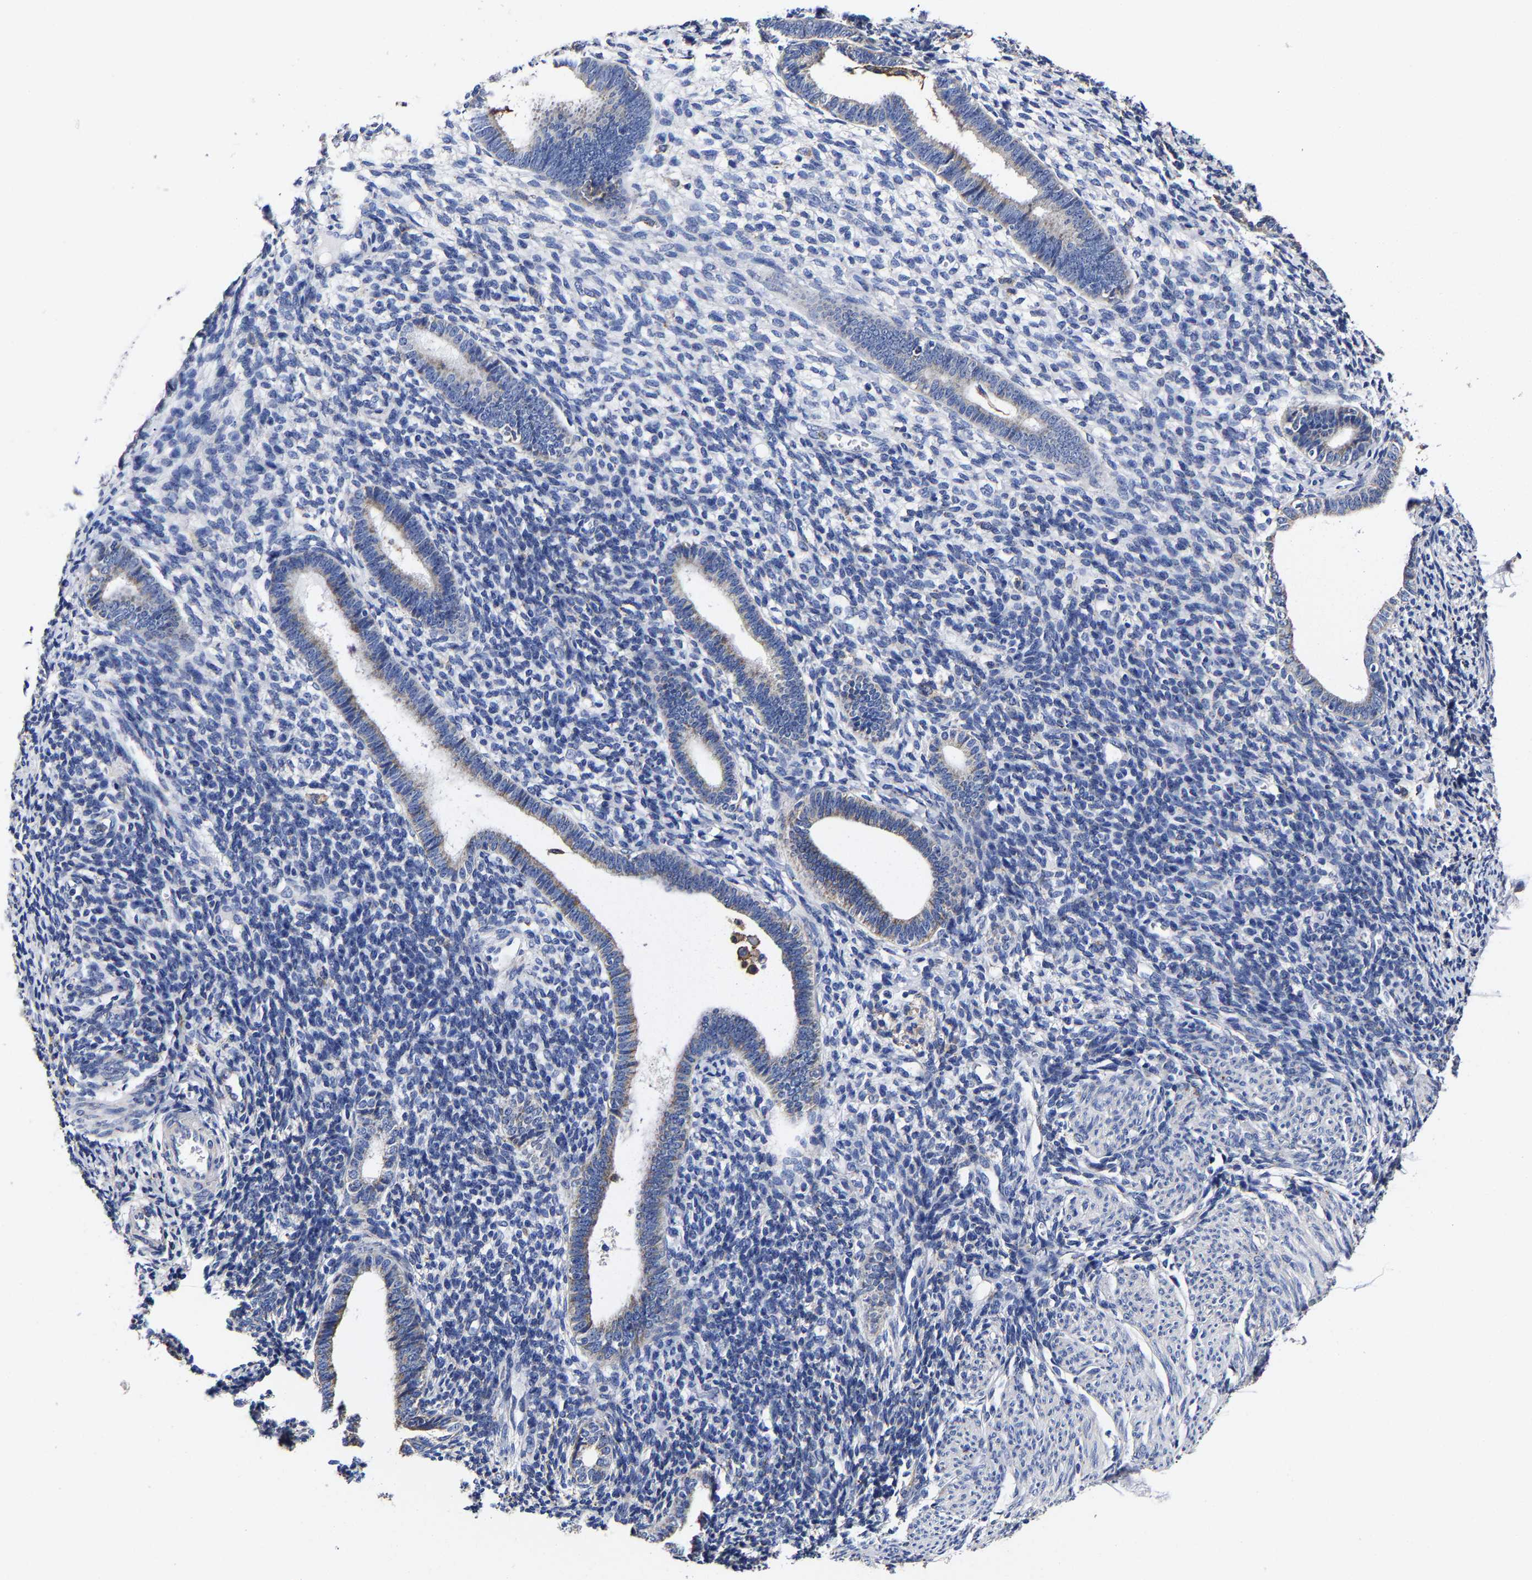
{"staining": {"intensity": "negative", "quantity": "none", "location": "none"}, "tissue": "endometrium", "cell_type": "Cells in endometrial stroma", "image_type": "normal", "snomed": [{"axis": "morphology", "description": "Normal tissue, NOS"}, {"axis": "morphology", "description": "Adenocarcinoma, NOS"}, {"axis": "topography", "description": "Endometrium"}], "caption": "This micrograph is of normal endometrium stained with IHC to label a protein in brown with the nuclei are counter-stained blue. There is no expression in cells in endometrial stroma.", "gene": "AASS", "patient": {"sex": "female", "age": 57}}